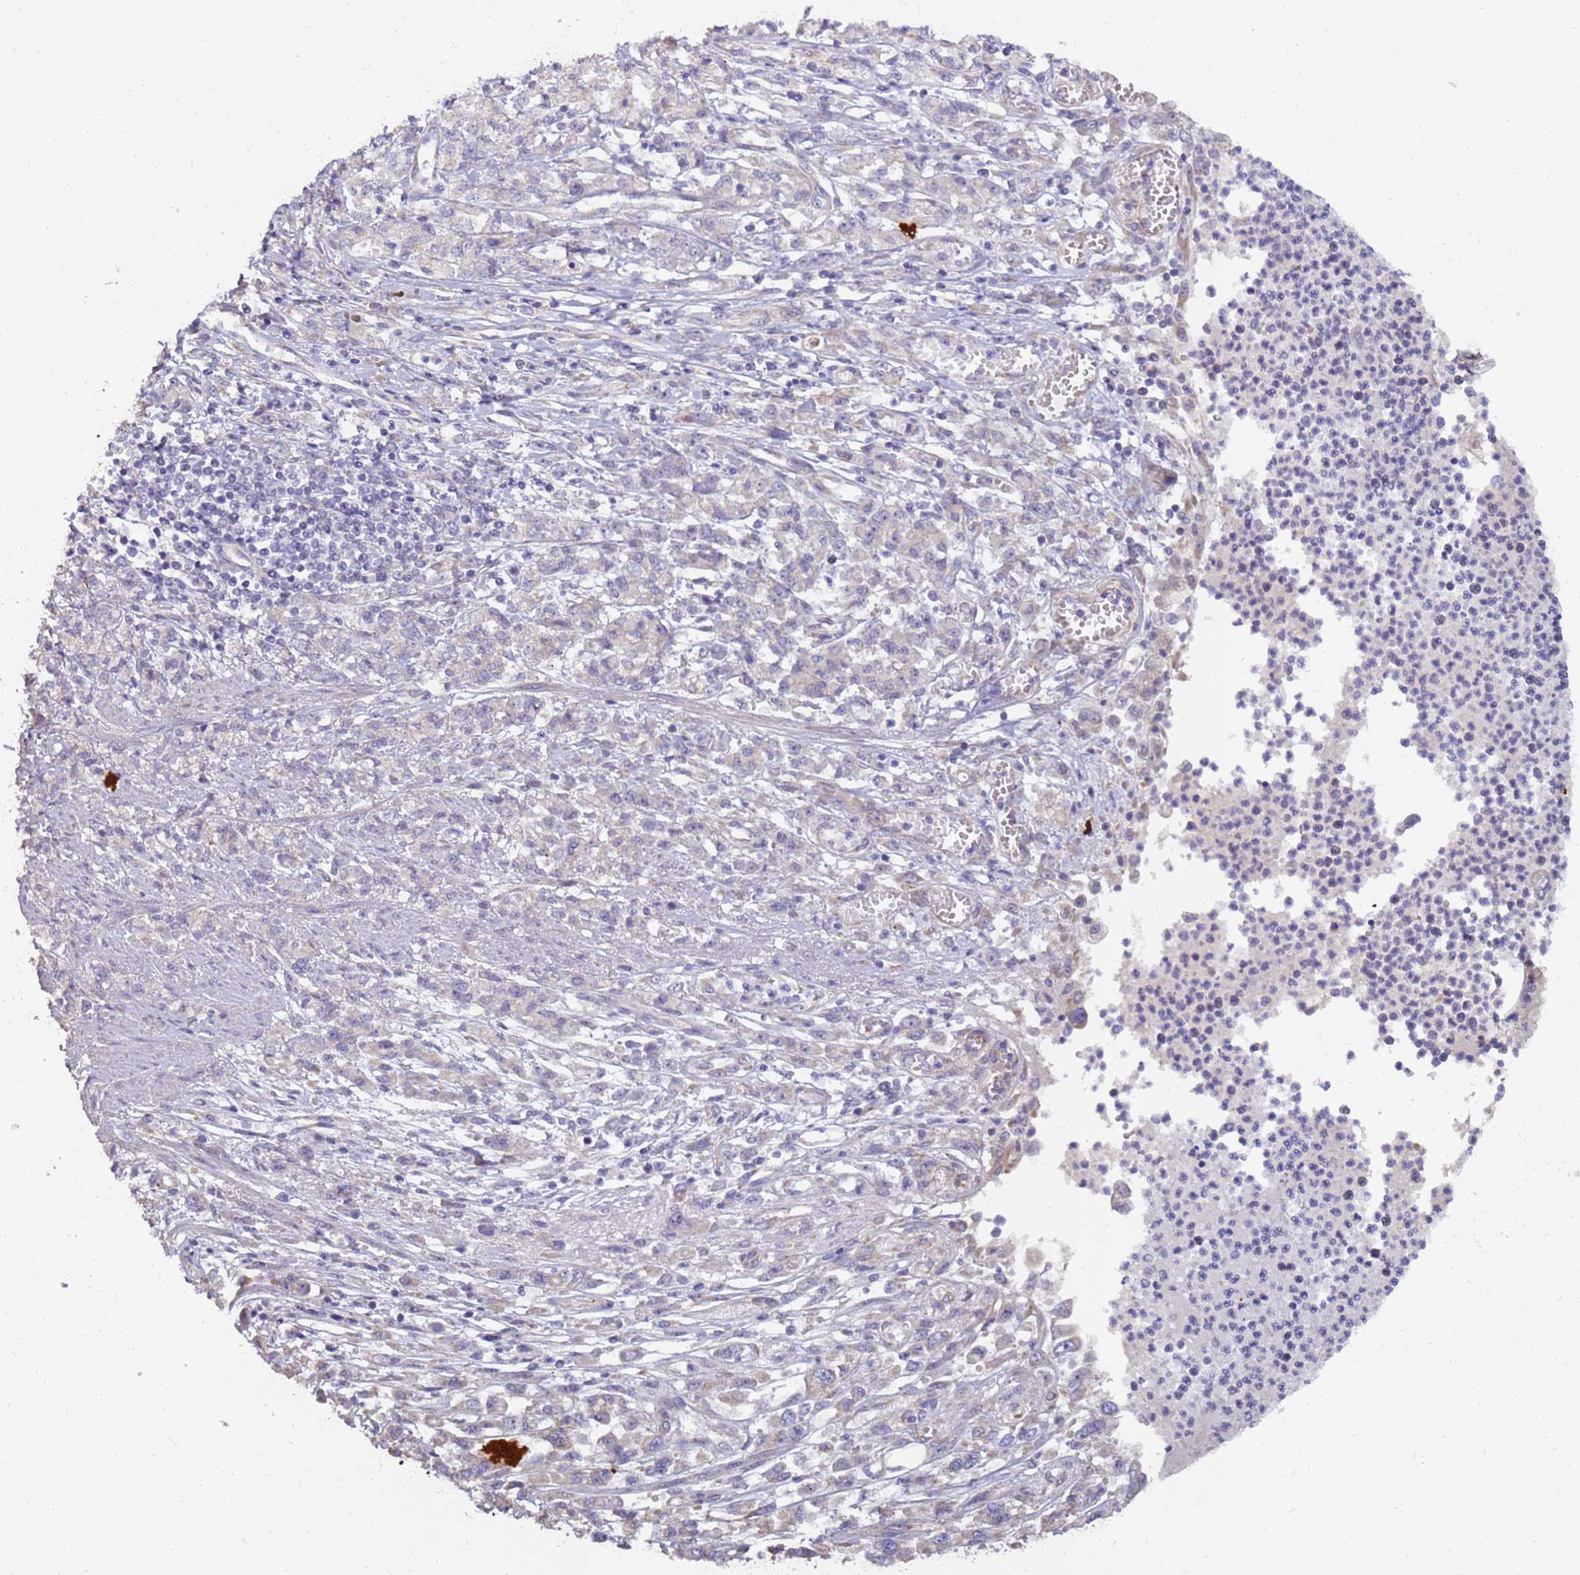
{"staining": {"intensity": "negative", "quantity": "none", "location": "none"}, "tissue": "stomach cancer", "cell_type": "Tumor cells", "image_type": "cancer", "snomed": [{"axis": "morphology", "description": "Adenocarcinoma, NOS"}, {"axis": "topography", "description": "Stomach"}], "caption": "DAB (3,3'-diaminobenzidine) immunohistochemical staining of stomach cancer (adenocarcinoma) displays no significant positivity in tumor cells.", "gene": "RAPGEF3", "patient": {"sex": "female", "age": 76}}